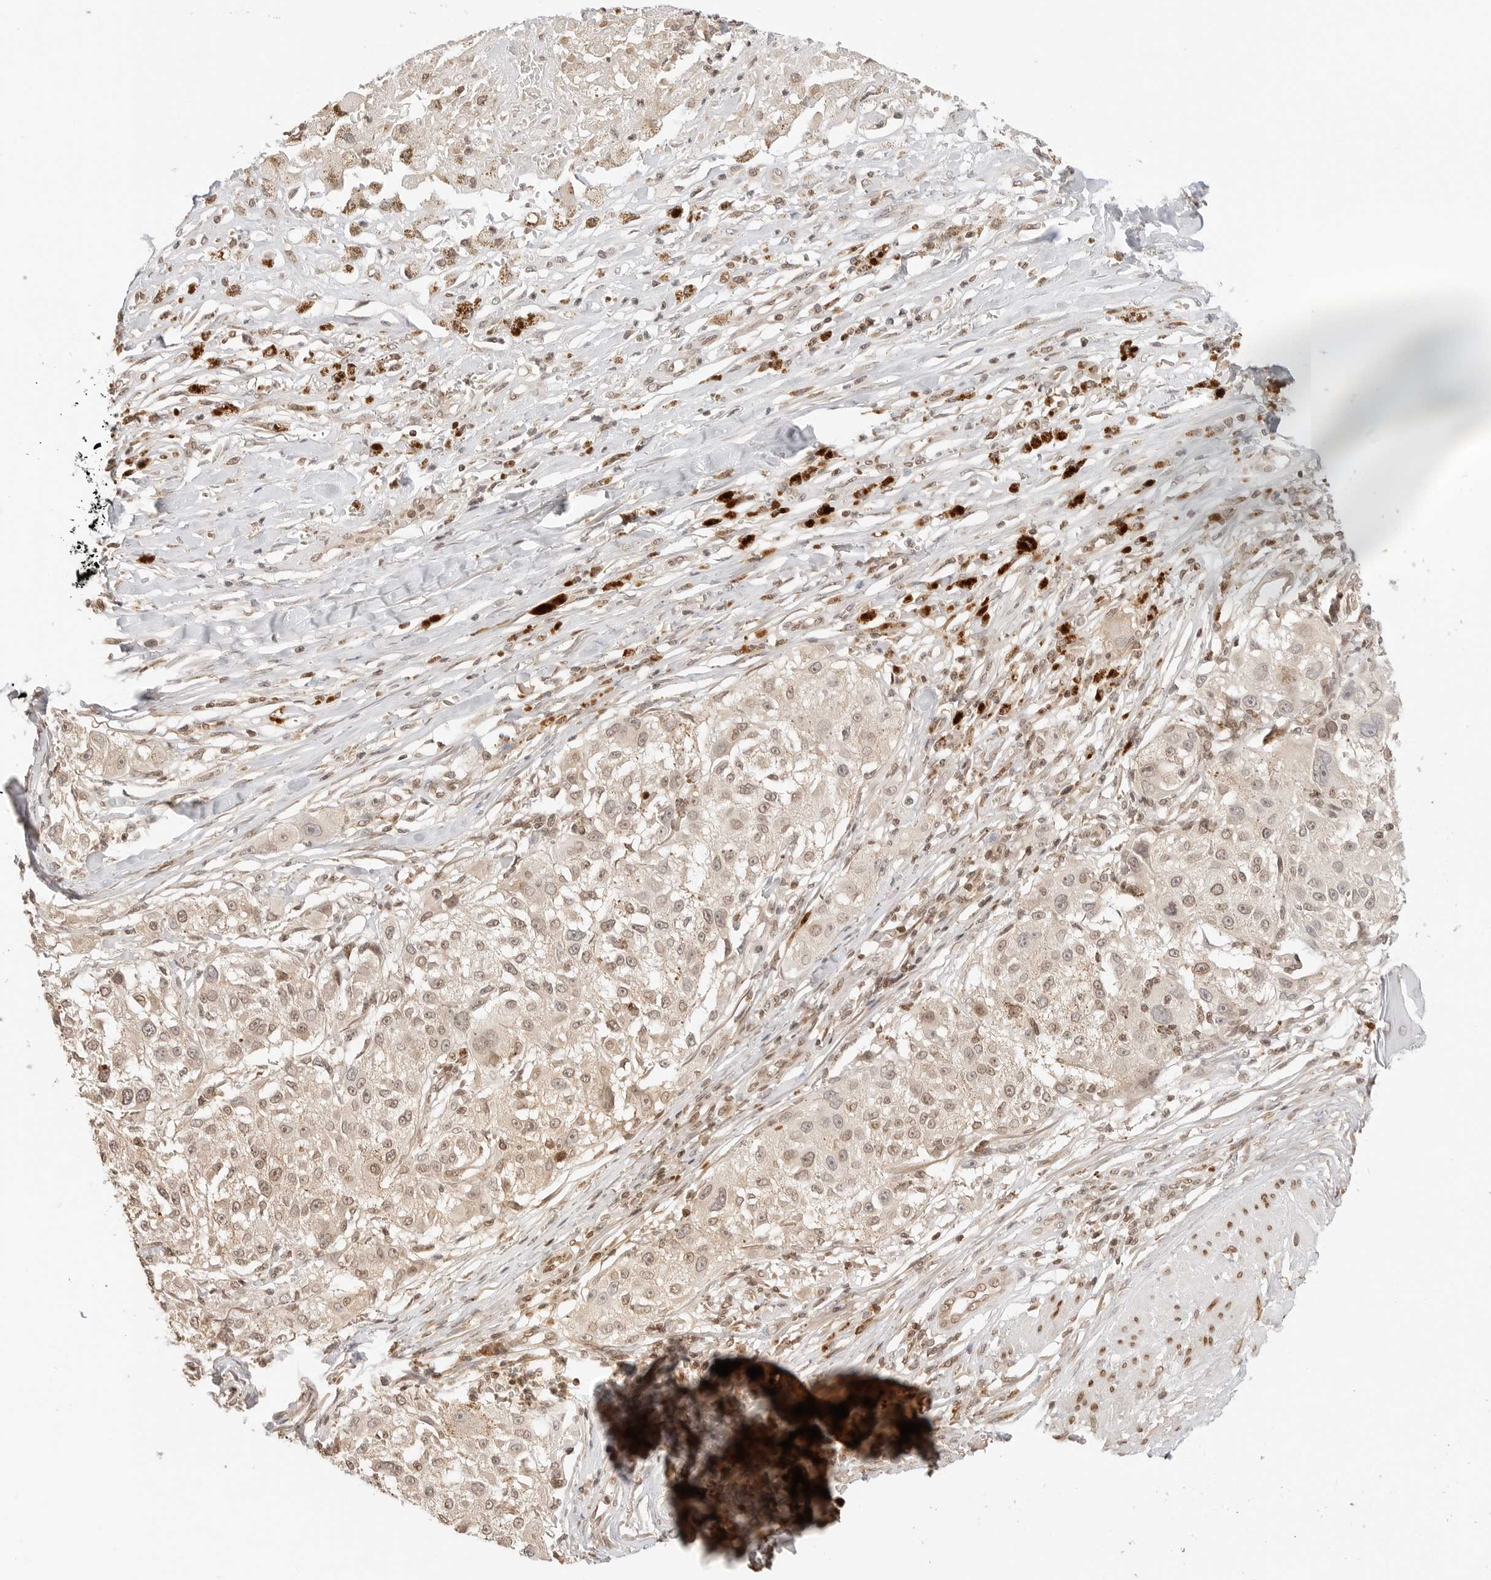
{"staining": {"intensity": "weak", "quantity": ">75%", "location": "cytoplasmic/membranous,nuclear"}, "tissue": "melanoma", "cell_type": "Tumor cells", "image_type": "cancer", "snomed": [{"axis": "morphology", "description": "Necrosis, NOS"}, {"axis": "morphology", "description": "Malignant melanoma, NOS"}, {"axis": "topography", "description": "Skin"}], "caption": "Protein staining by IHC exhibits weak cytoplasmic/membranous and nuclear expression in about >75% of tumor cells in malignant melanoma.", "gene": "POLH", "patient": {"sex": "female", "age": 87}}